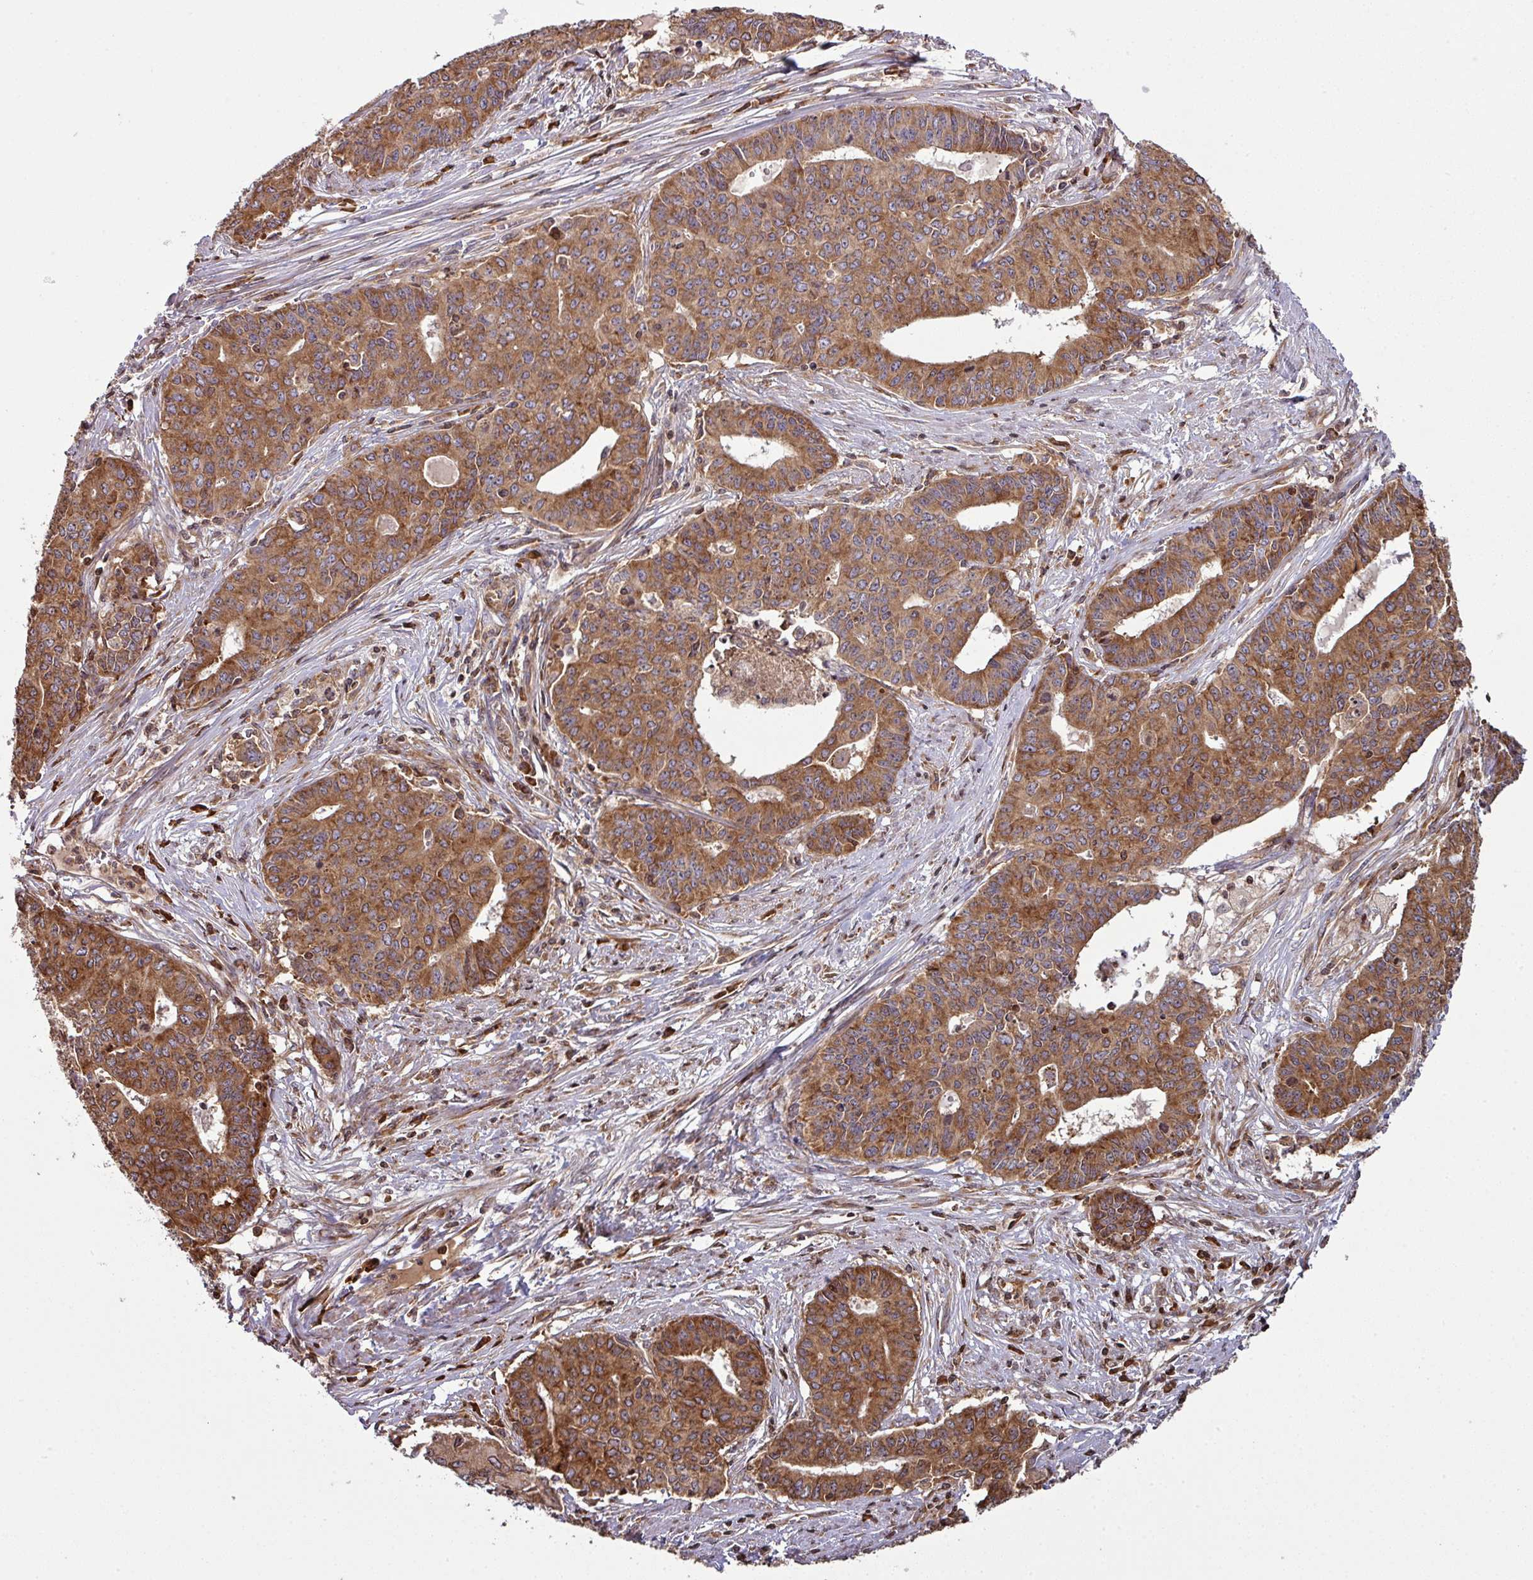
{"staining": {"intensity": "moderate", "quantity": ">75%", "location": "cytoplasmic/membranous"}, "tissue": "endometrial cancer", "cell_type": "Tumor cells", "image_type": "cancer", "snomed": [{"axis": "morphology", "description": "Adenocarcinoma, NOS"}, {"axis": "topography", "description": "Endometrium"}], "caption": "This is a histology image of immunohistochemistry (IHC) staining of endometrial cancer, which shows moderate positivity in the cytoplasmic/membranous of tumor cells.", "gene": "LRRC74B", "patient": {"sex": "female", "age": 59}}